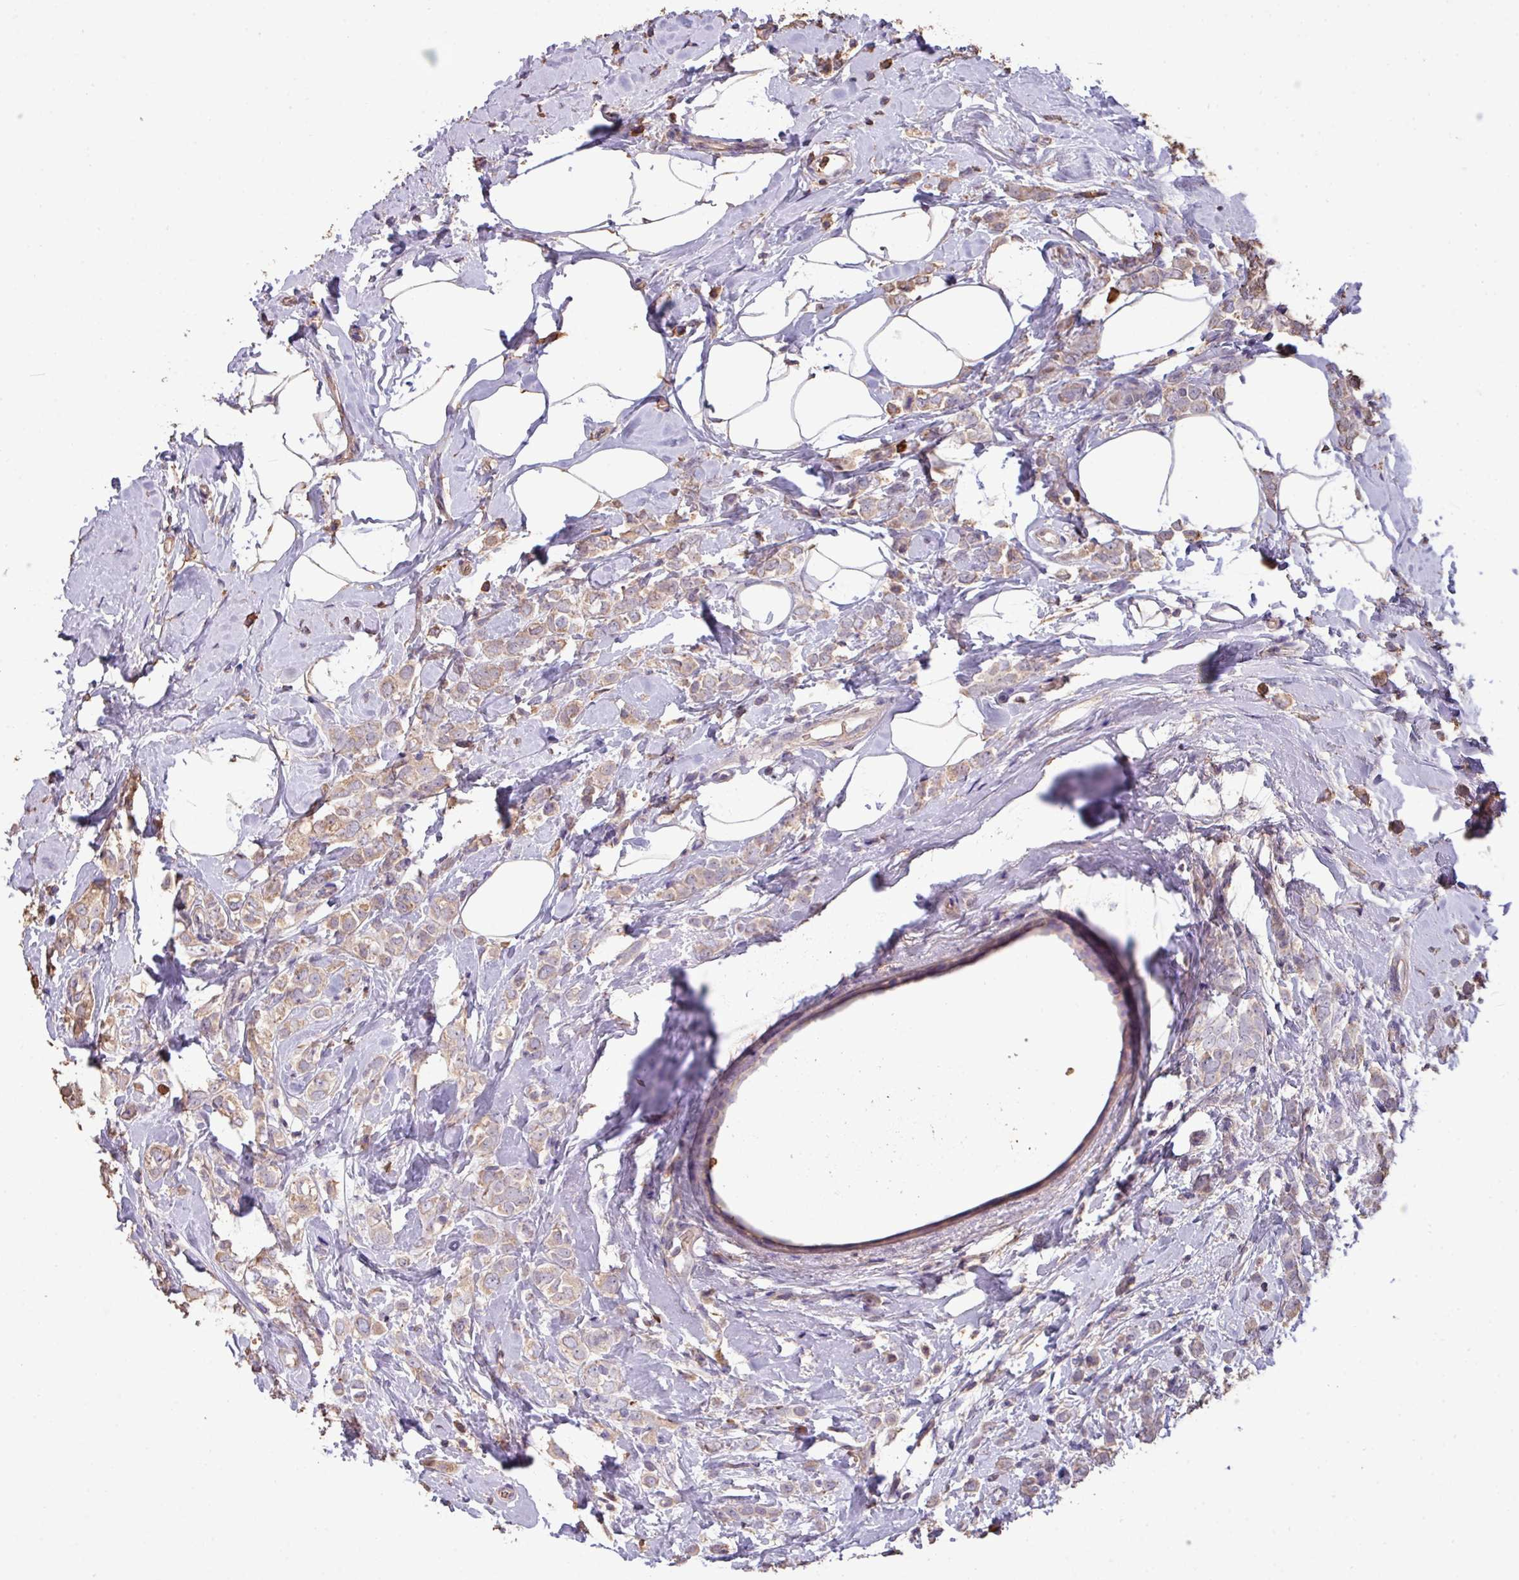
{"staining": {"intensity": "weak", "quantity": ">75%", "location": "cytoplasmic/membranous"}, "tissue": "breast cancer", "cell_type": "Tumor cells", "image_type": "cancer", "snomed": [{"axis": "morphology", "description": "Lobular carcinoma"}, {"axis": "topography", "description": "Breast"}], "caption": "A photomicrograph of human breast cancer (lobular carcinoma) stained for a protein demonstrates weak cytoplasmic/membranous brown staining in tumor cells. The staining was performed using DAB (3,3'-diaminobenzidine), with brown indicating positive protein expression. Nuclei are stained blue with hematoxylin.", "gene": "CAMK2B", "patient": {"sex": "female", "age": 47}}